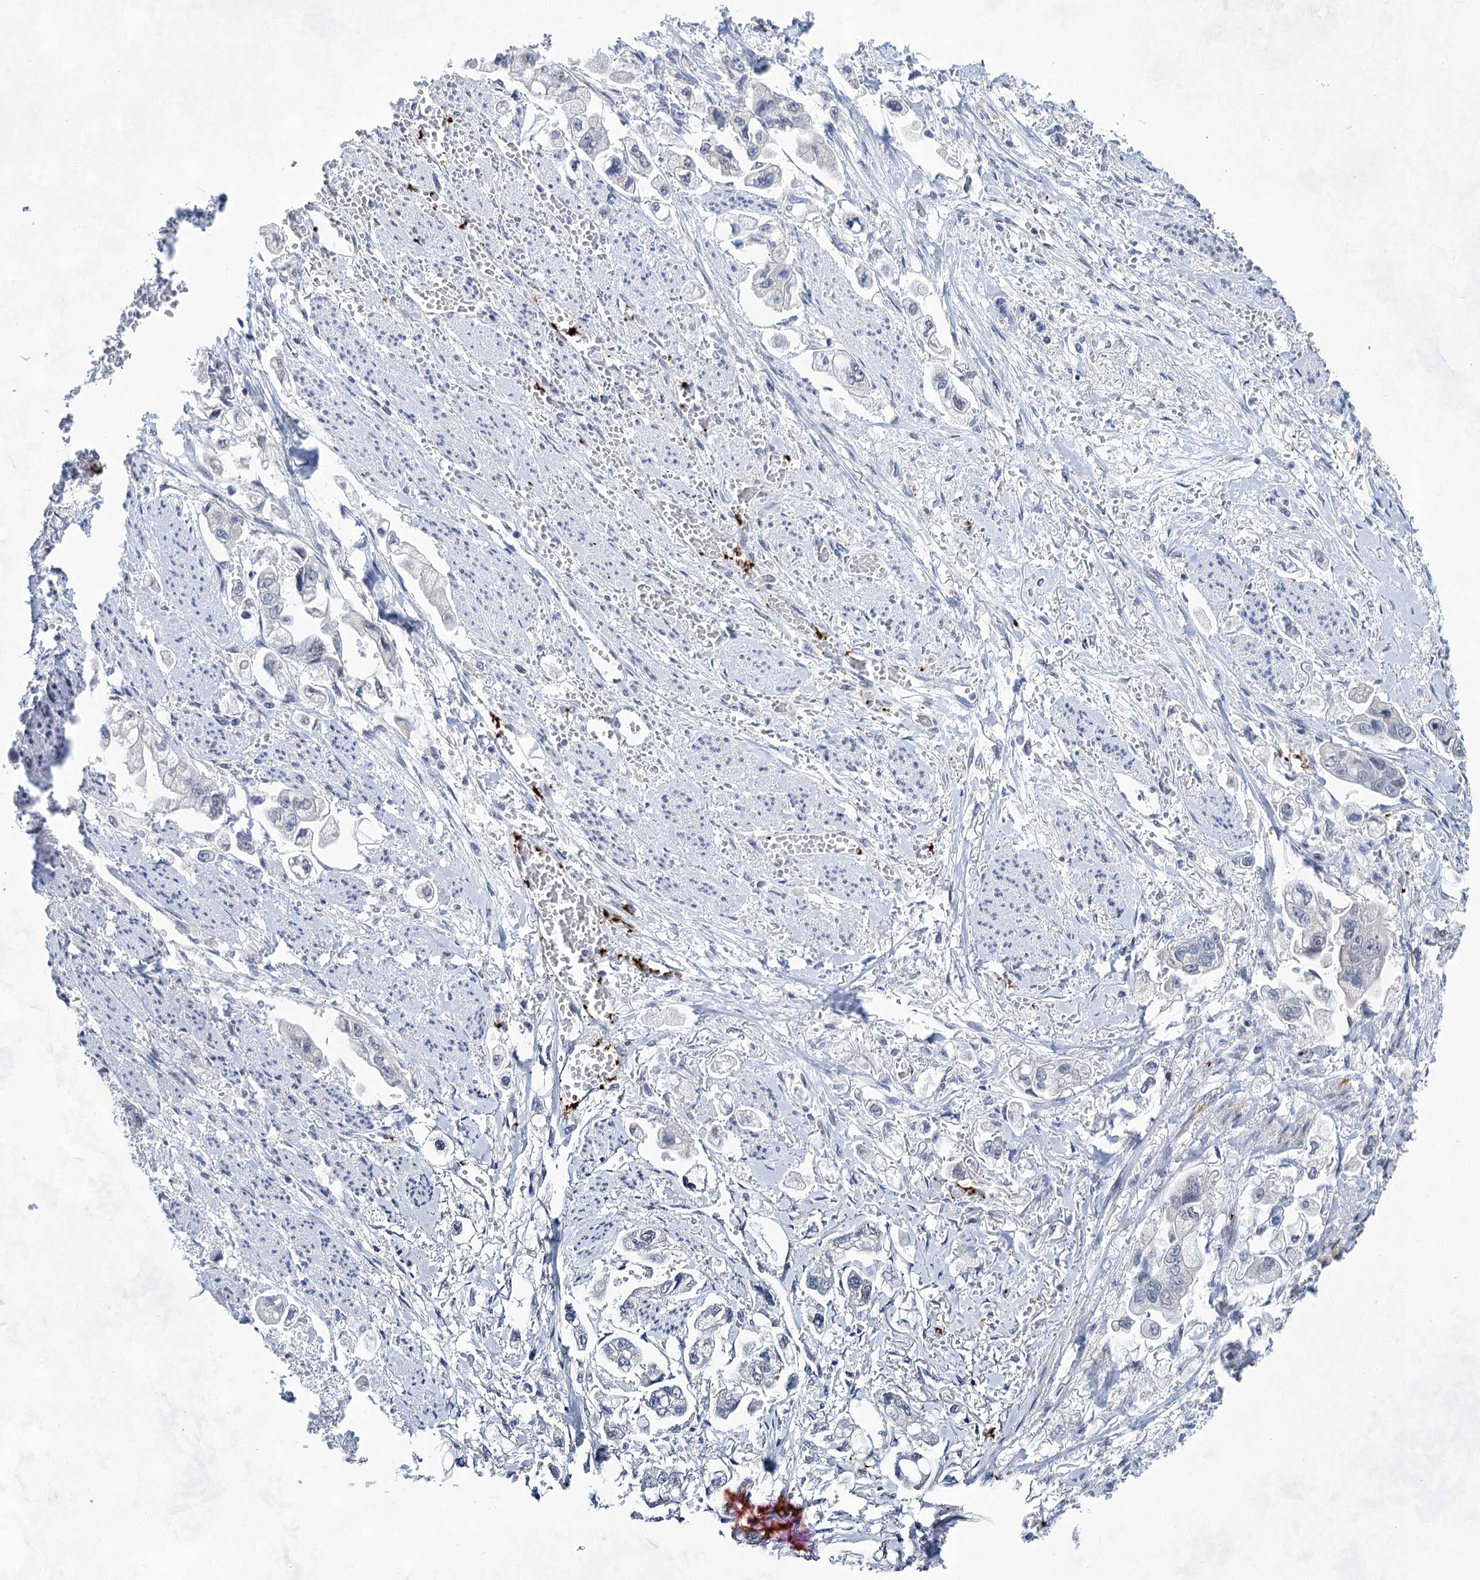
{"staining": {"intensity": "negative", "quantity": "none", "location": "none"}, "tissue": "stomach cancer", "cell_type": "Tumor cells", "image_type": "cancer", "snomed": [{"axis": "morphology", "description": "Adenocarcinoma, NOS"}, {"axis": "topography", "description": "Stomach"}], "caption": "DAB (3,3'-diaminobenzidine) immunohistochemical staining of human stomach cancer (adenocarcinoma) exhibits no significant expression in tumor cells.", "gene": "MON2", "patient": {"sex": "male", "age": 62}}